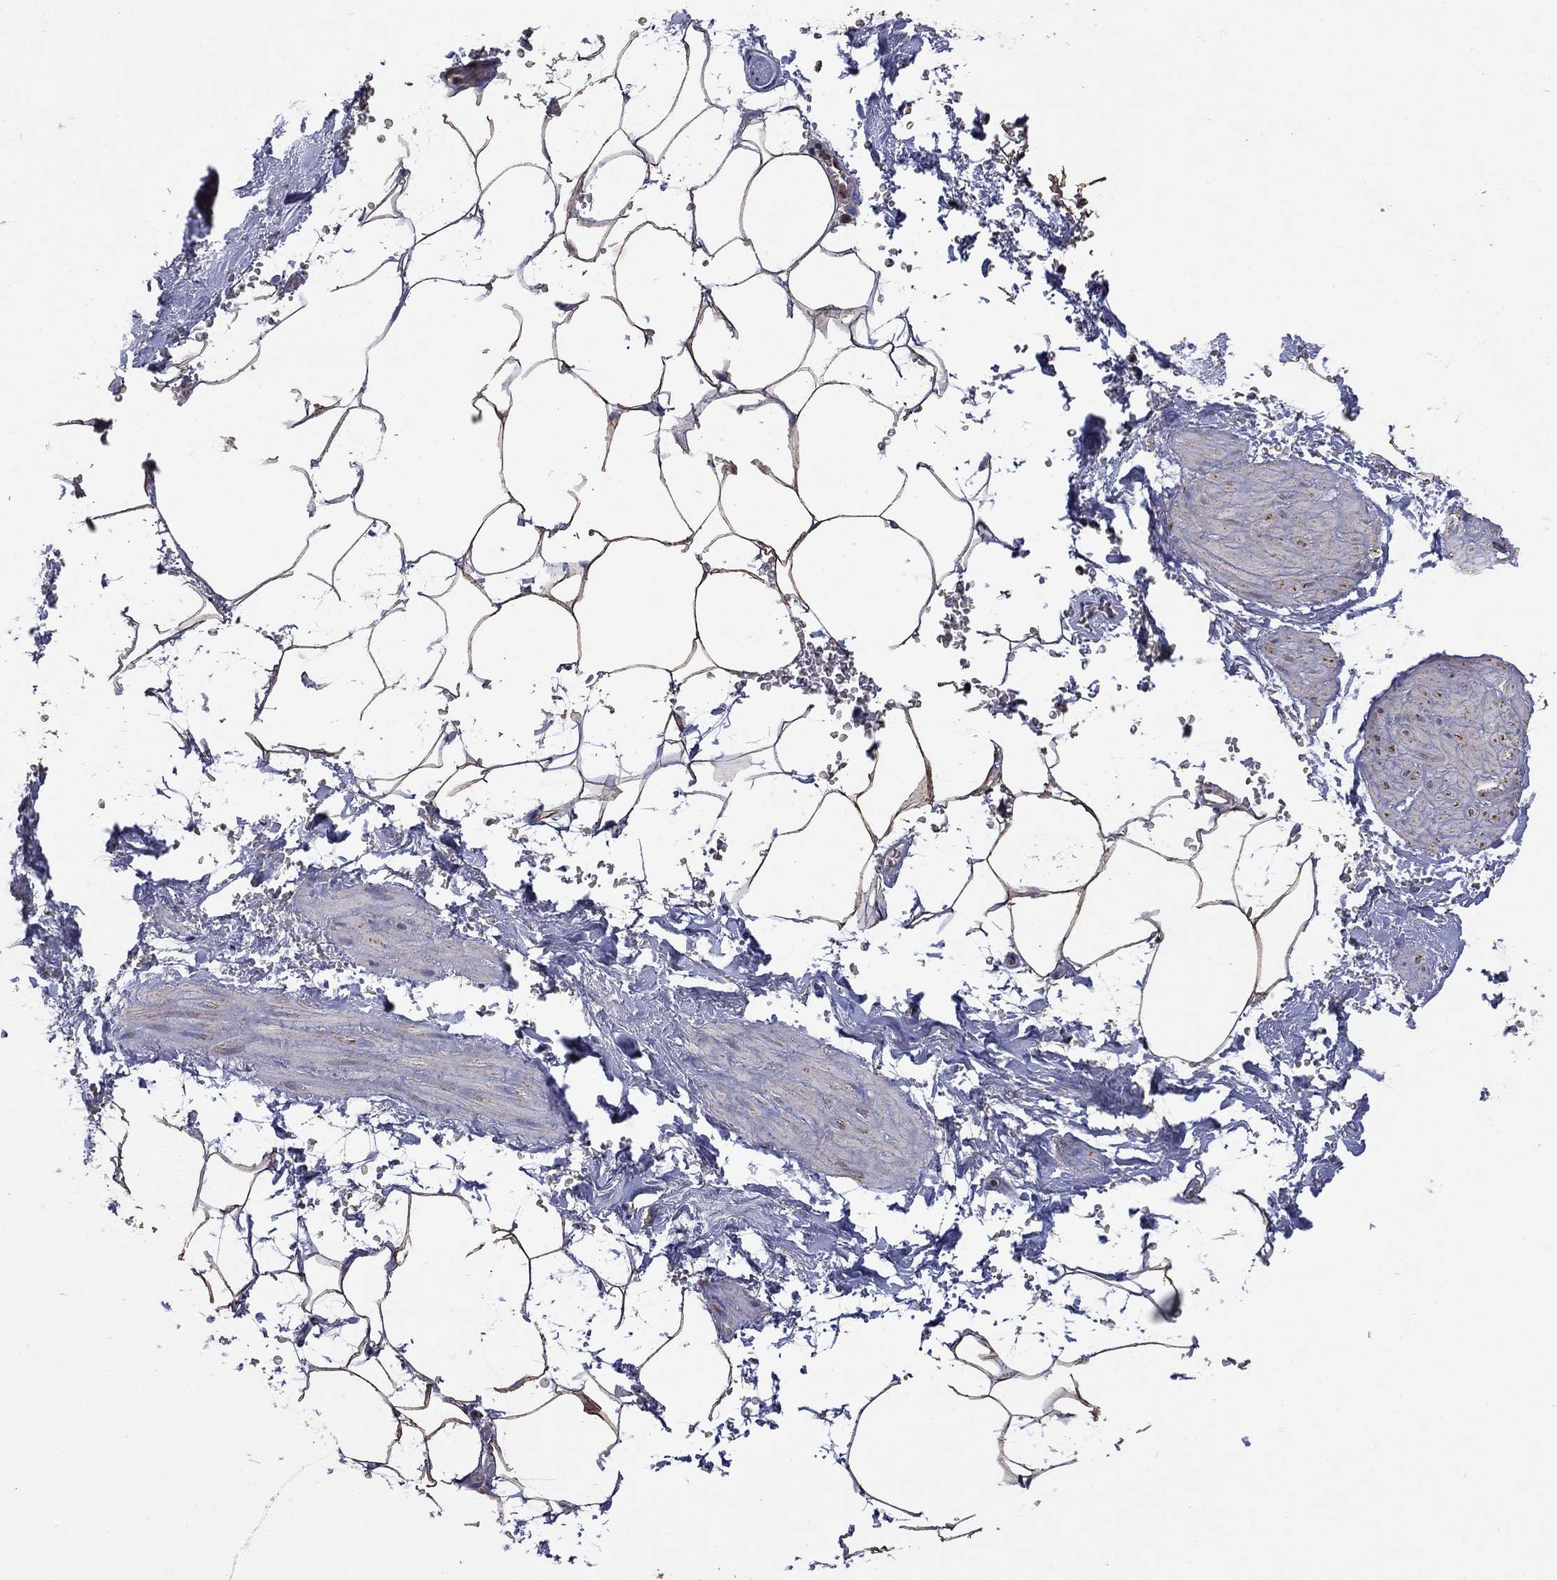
{"staining": {"intensity": "moderate", "quantity": "25%-75%", "location": "cytoplasmic/membranous"}, "tissue": "adipose tissue", "cell_type": "Adipocytes", "image_type": "normal", "snomed": [{"axis": "morphology", "description": "Normal tissue, NOS"}, {"axis": "topography", "description": "Soft tissue"}, {"axis": "topography", "description": "Adipose tissue"}, {"axis": "topography", "description": "Vascular tissue"}, {"axis": "topography", "description": "Peripheral nerve tissue"}], "caption": "Immunohistochemistry (IHC) micrograph of benign adipose tissue: adipose tissue stained using immunohistochemistry (IHC) displays medium levels of moderate protein expression localized specifically in the cytoplasmic/membranous of adipocytes, appearing as a cytoplasmic/membranous brown color.", "gene": "DPH1", "patient": {"sex": "male", "age": 68}}